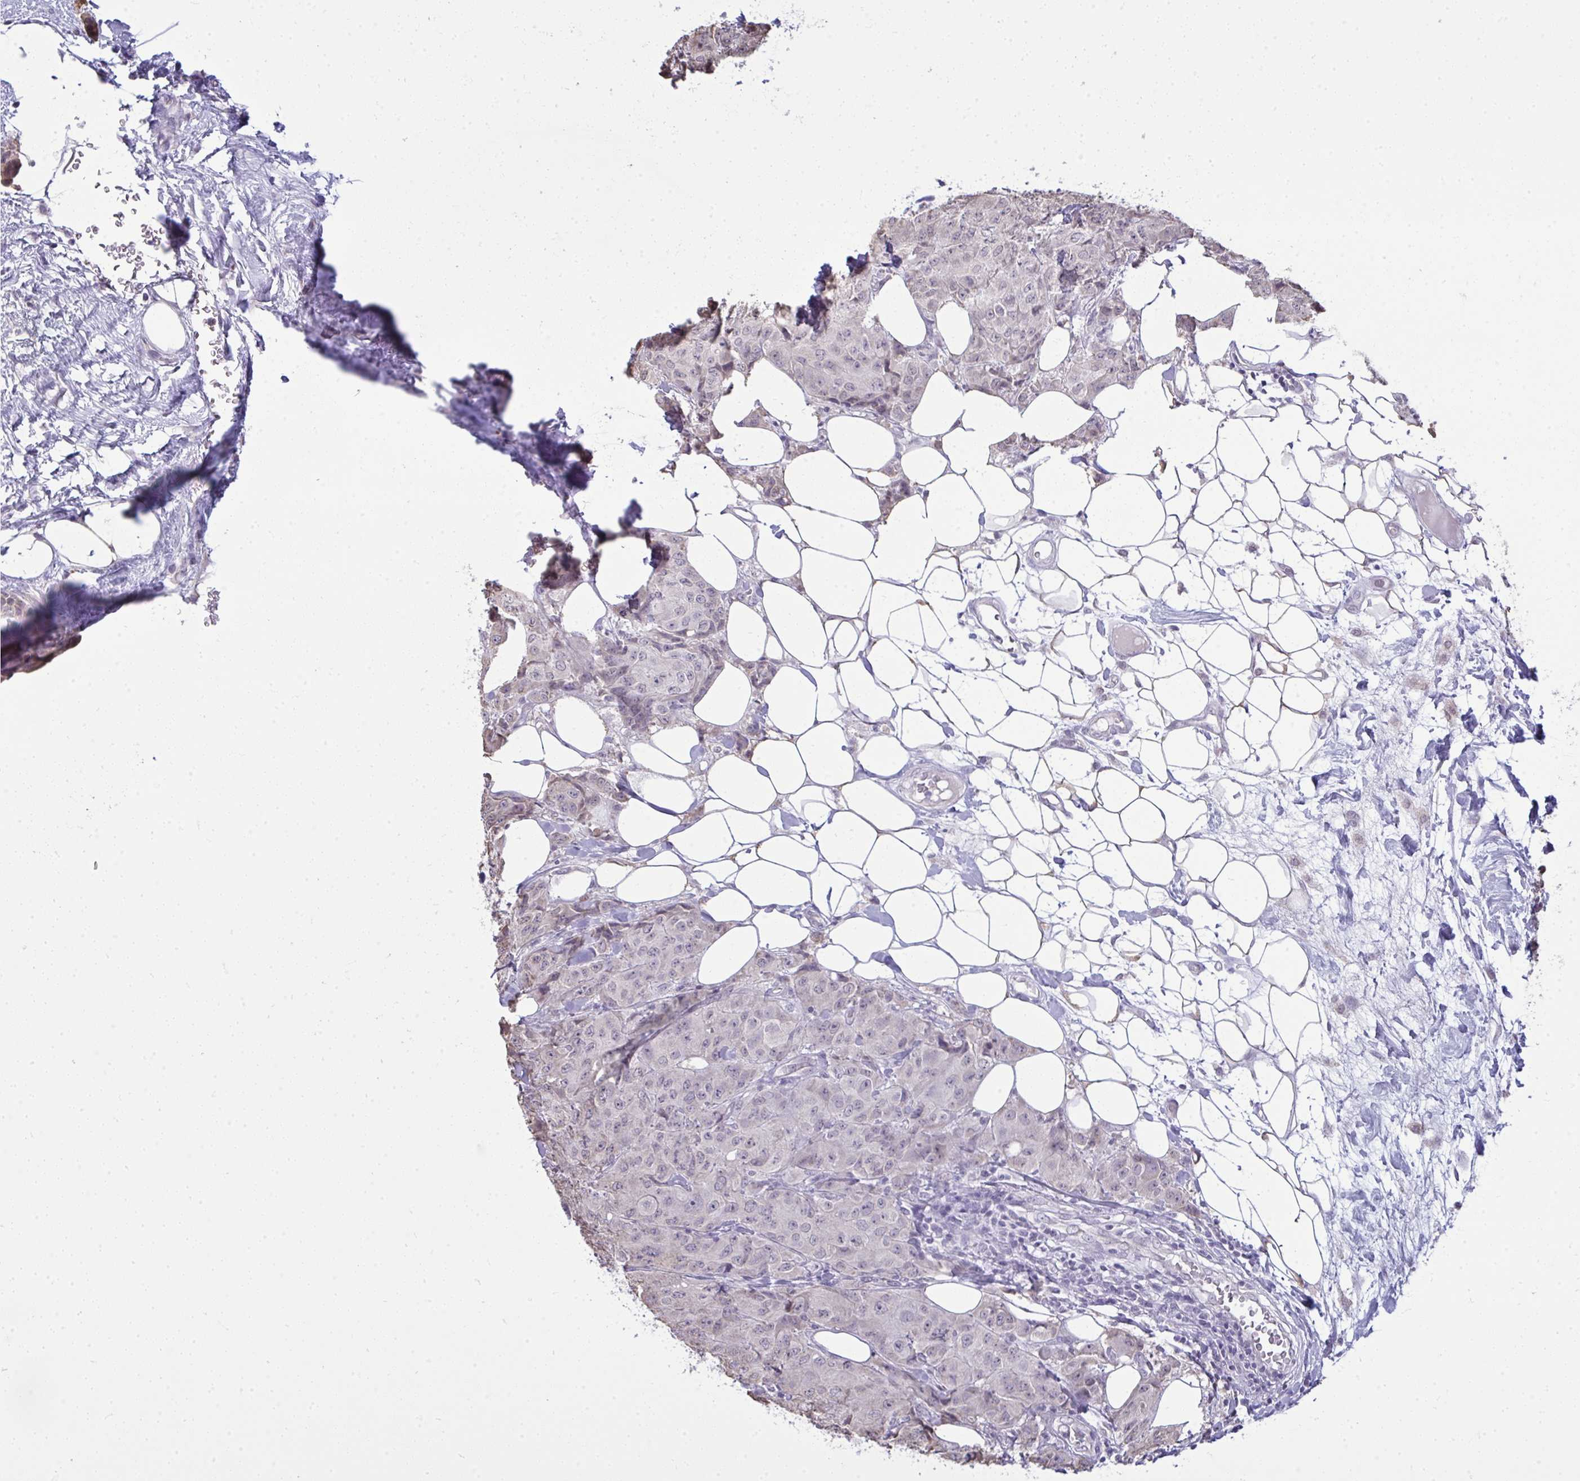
{"staining": {"intensity": "negative", "quantity": "none", "location": "none"}, "tissue": "breast cancer", "cell_type": "Tumor cells", "image_type": "cancer", "snomed": [{"axis": "morphology", "description": "Duct carcinoma"}, {"axis": "topography", "description": "Breast"}], "caption": "IHC of breast cancer exhibits no positivity in tumor cells.", "gene": "NPPA", "patient": {"sex": "female", "age": 43}}